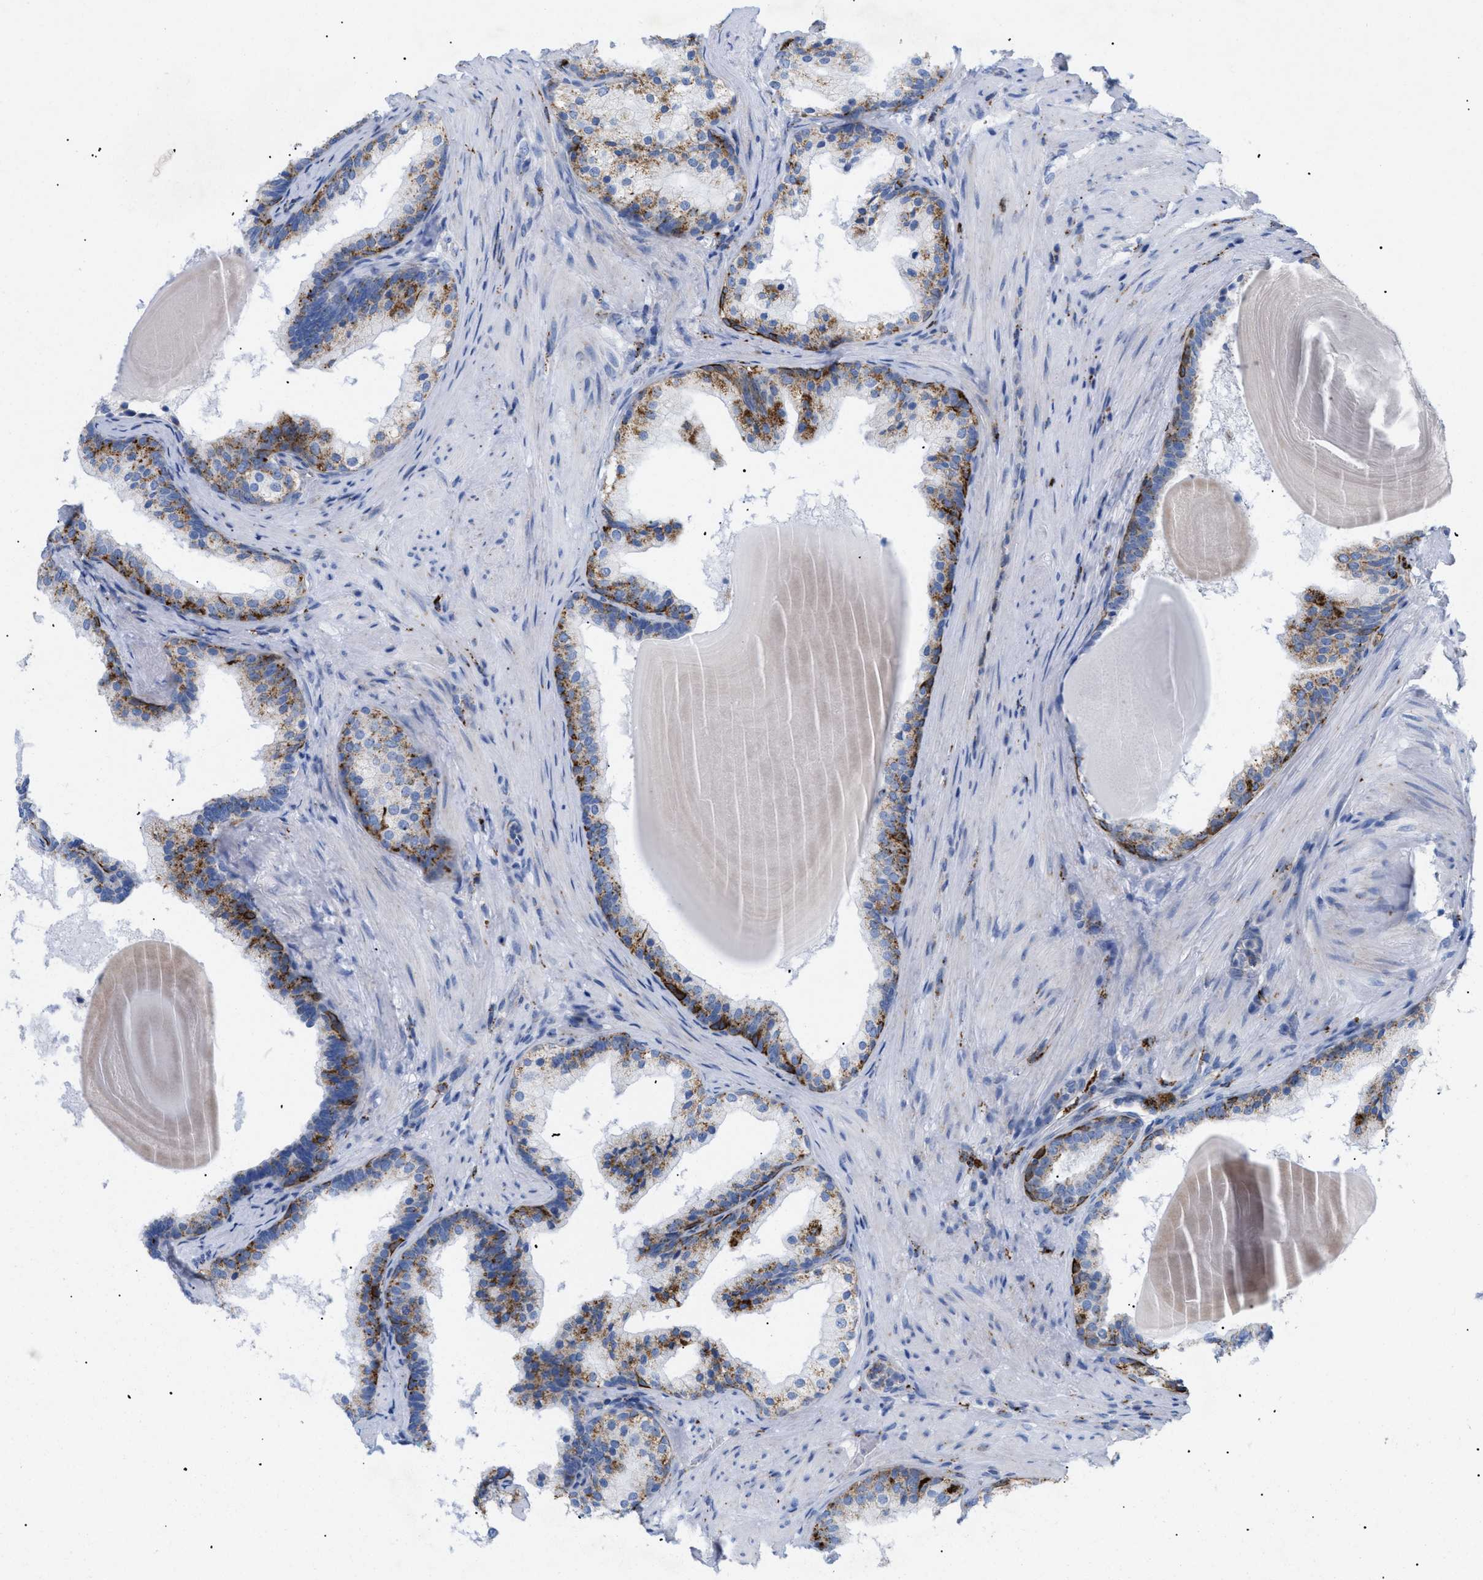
{"staining": {"intensity": "moderate", "quantity": ">75%", "location": "cytoplasmic/membranous"}, "tissue": "prostate cancer", "cell_type": "Tumor cells", "image_type": "cancer", "snomed": [{"axis": "morphology", "description": "Adenocarcinoma, Low grade"}, {"axis": "topography", "description": "Prostate"}], "caption": "Approximately >75% of tumor cells in human adenocarcinoma (low-grade) (prostate) exhibit moderate cytoplasmic/membranous protein positivity as visualized by brown immunohistochemical staining.", "gene": "DRAM2", "patient": {"sex": "male", "age": 69}}